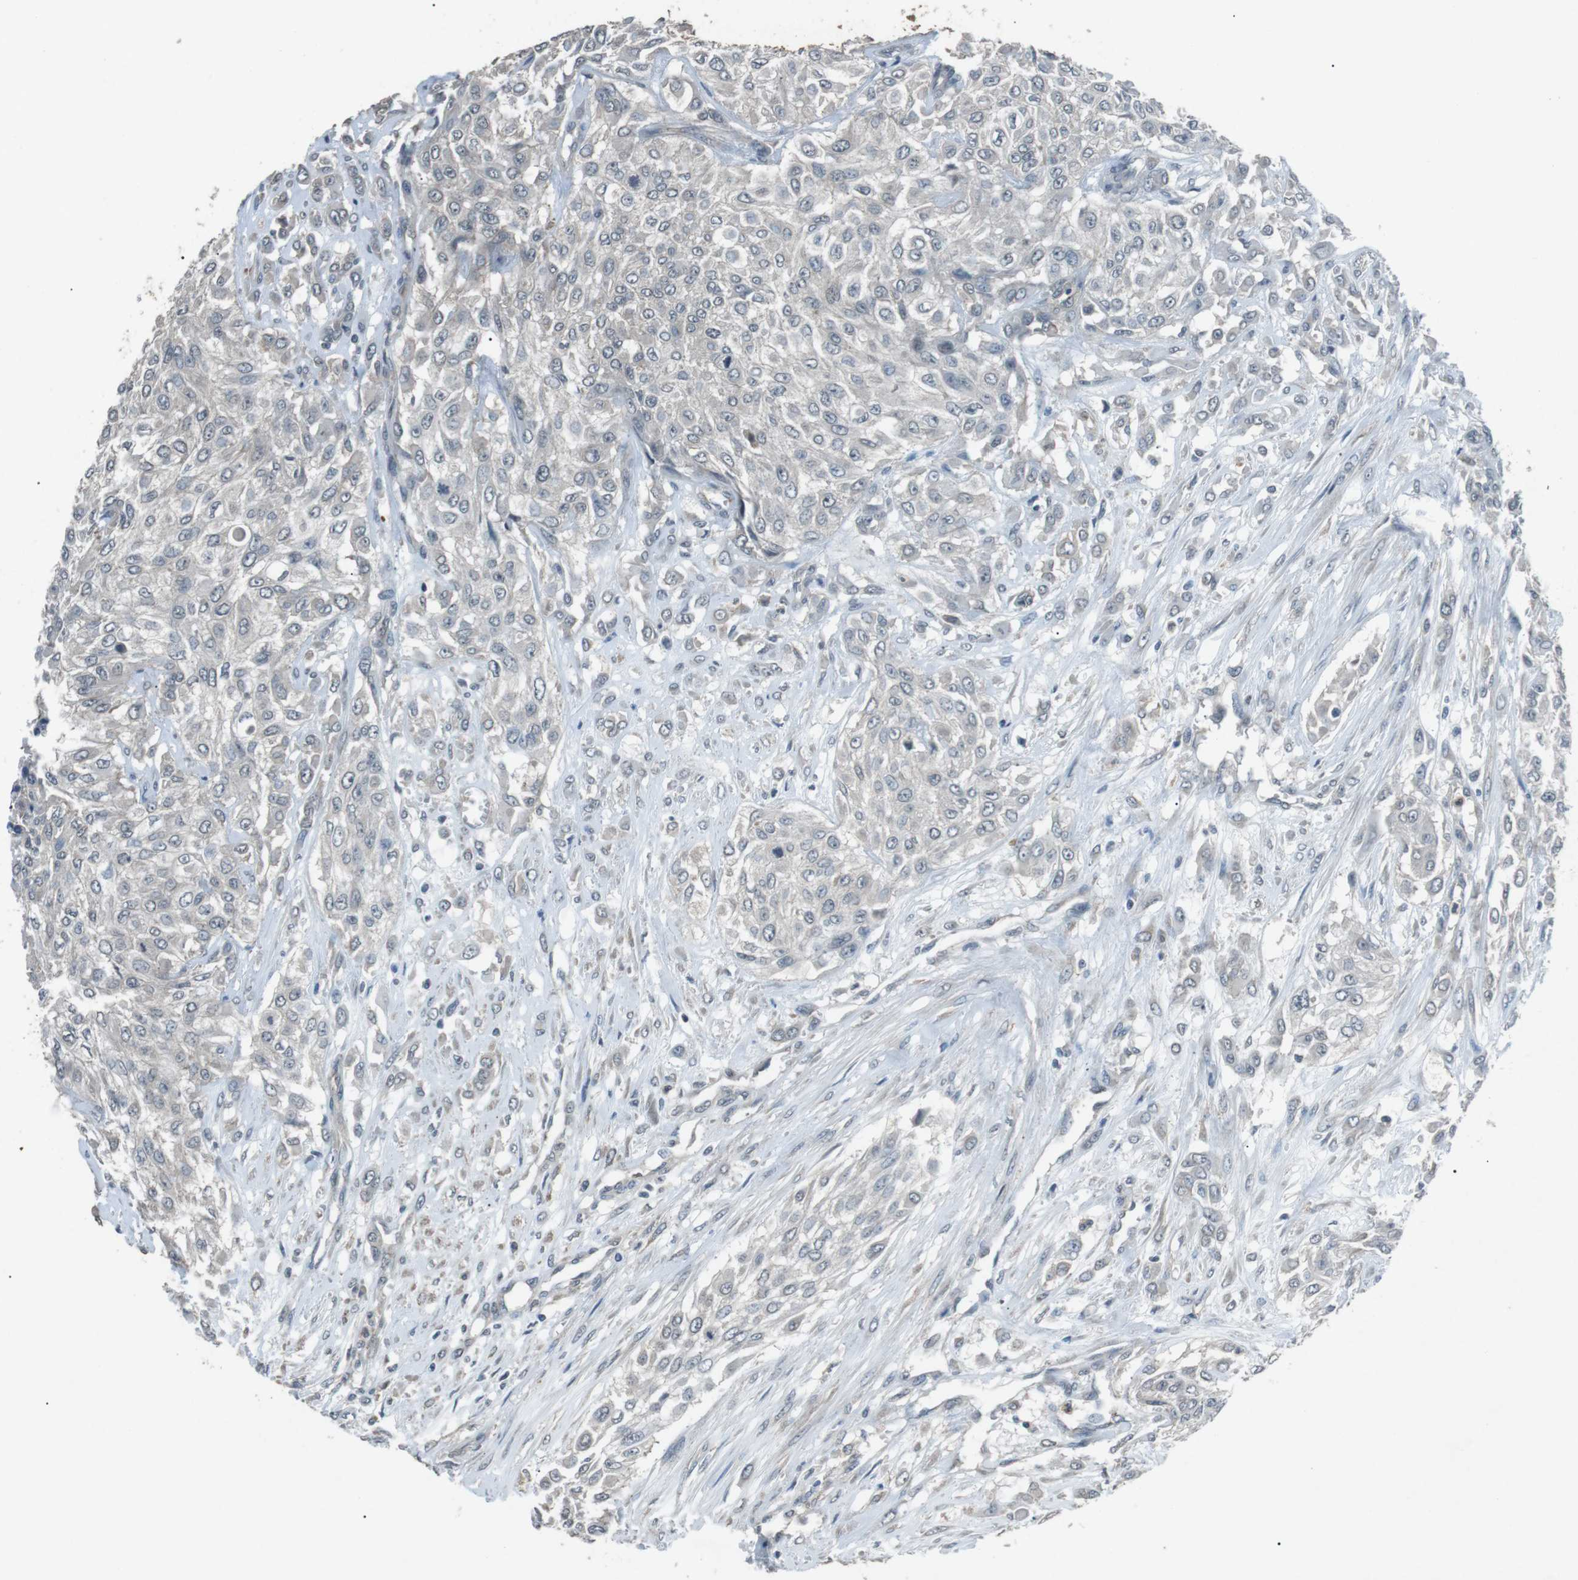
{"staining": {"intensity": "negative", "quantity": "none", "location": "none"}, "tissue": "urothelial cancer", "cell_type": "Tumor cells", "image_type": "cancer", "snomed": [{"axis": "morphology", "description": "Urothelial carcinoma, High grade"}, {"axis": "topography", "description": "Urinary bladder"}], "caption": "A micrograph of urothelial cancer stained for a protein shows no brown staining in tumor cells.", "gene": "NEK7", "patient": {"sex": "male", "age": 57}}